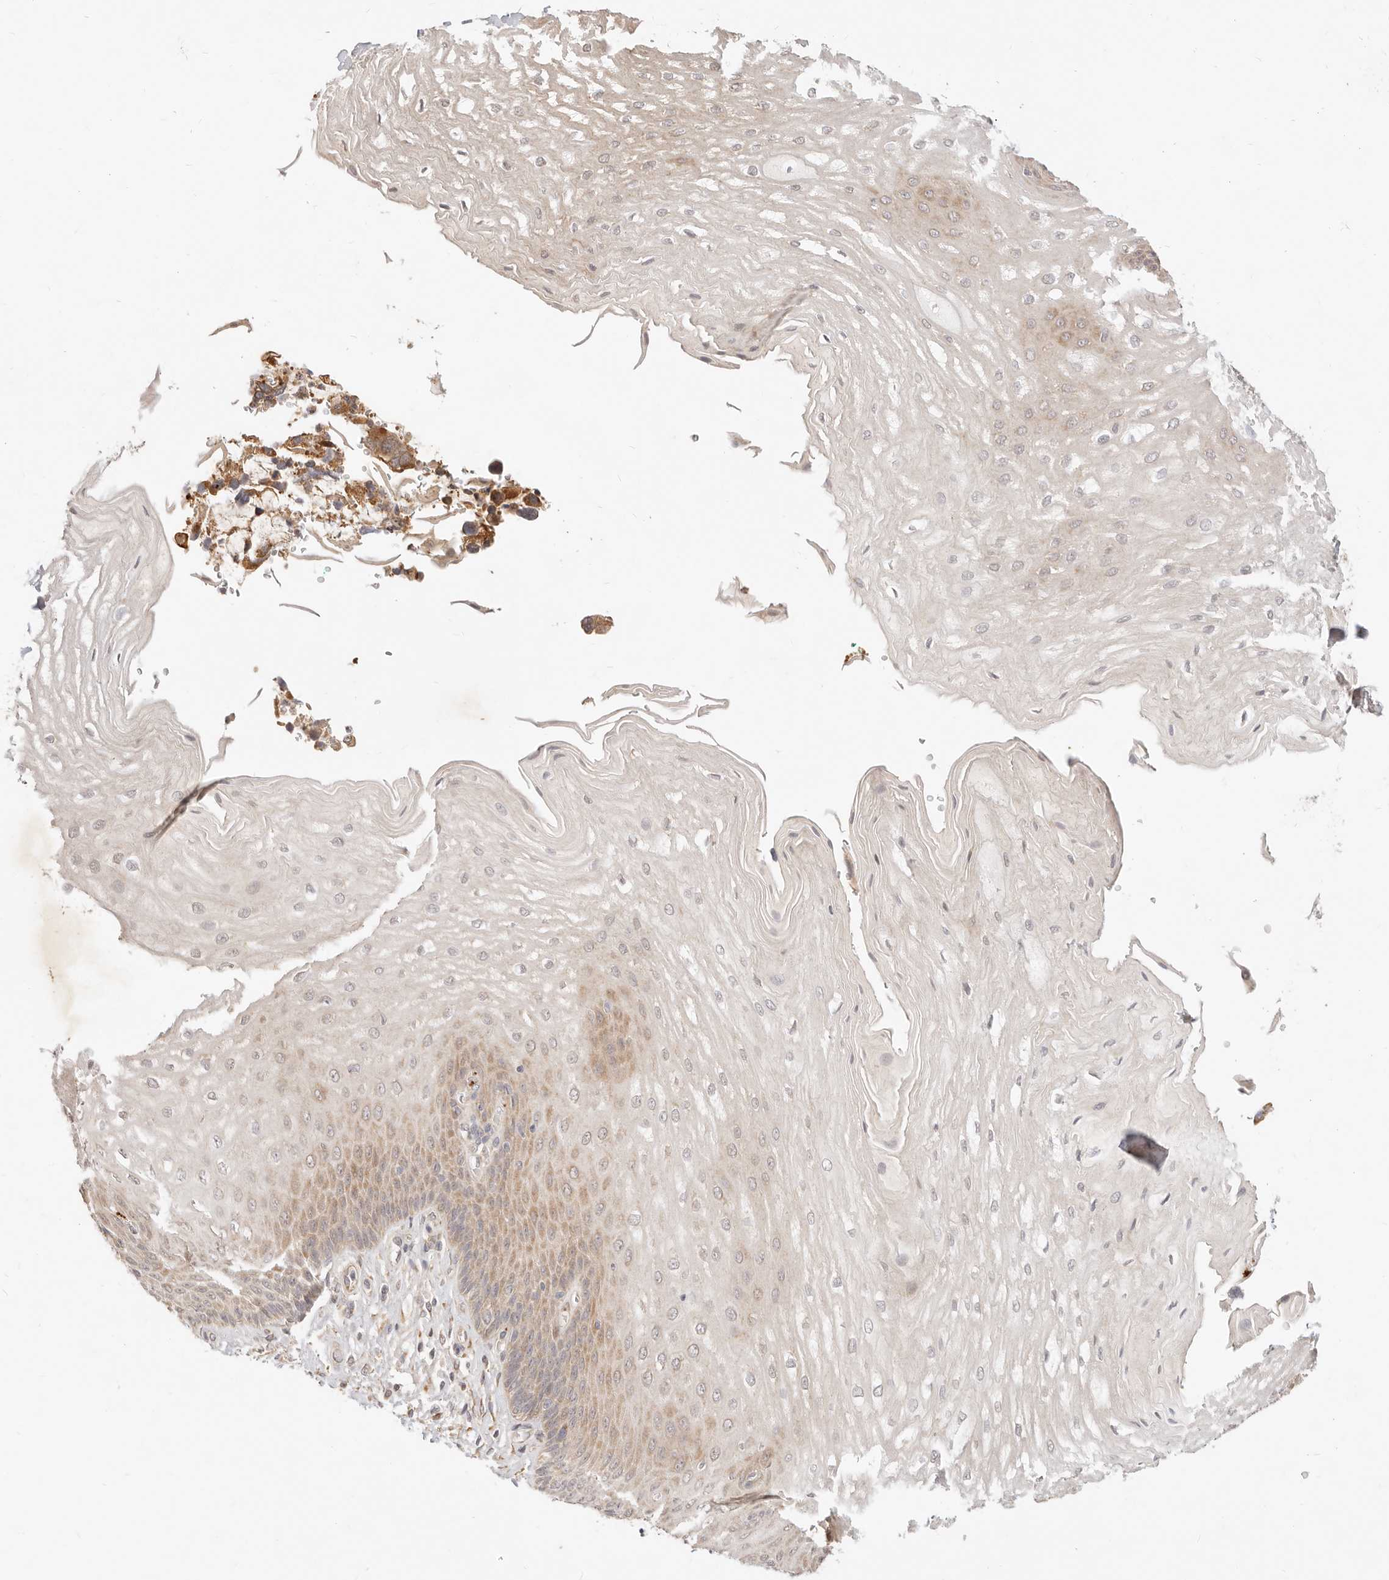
{"staining": {"intensity": "moderate", "quantity": "25%-75%", "location": "cytoplasmic/membranous"}, "tissue": "esophagus", "cell_type": "Squamous epithelial cells", "image_type": "normal", "snomed": [{"axis": "morphology", "description": "Normal tissue, NOS"}, {"axis": "topography", "description": "Esophagus"}], "caption": "IHC image of benign human esophagus stained for a protein (brown), which displays medium levels of moderate cytoplasmic/membranous positivity in about 25%-75% of squamous epithelial cells.", "gene": "UBXN10", "patient": {"sex": "male", "age": 54}}